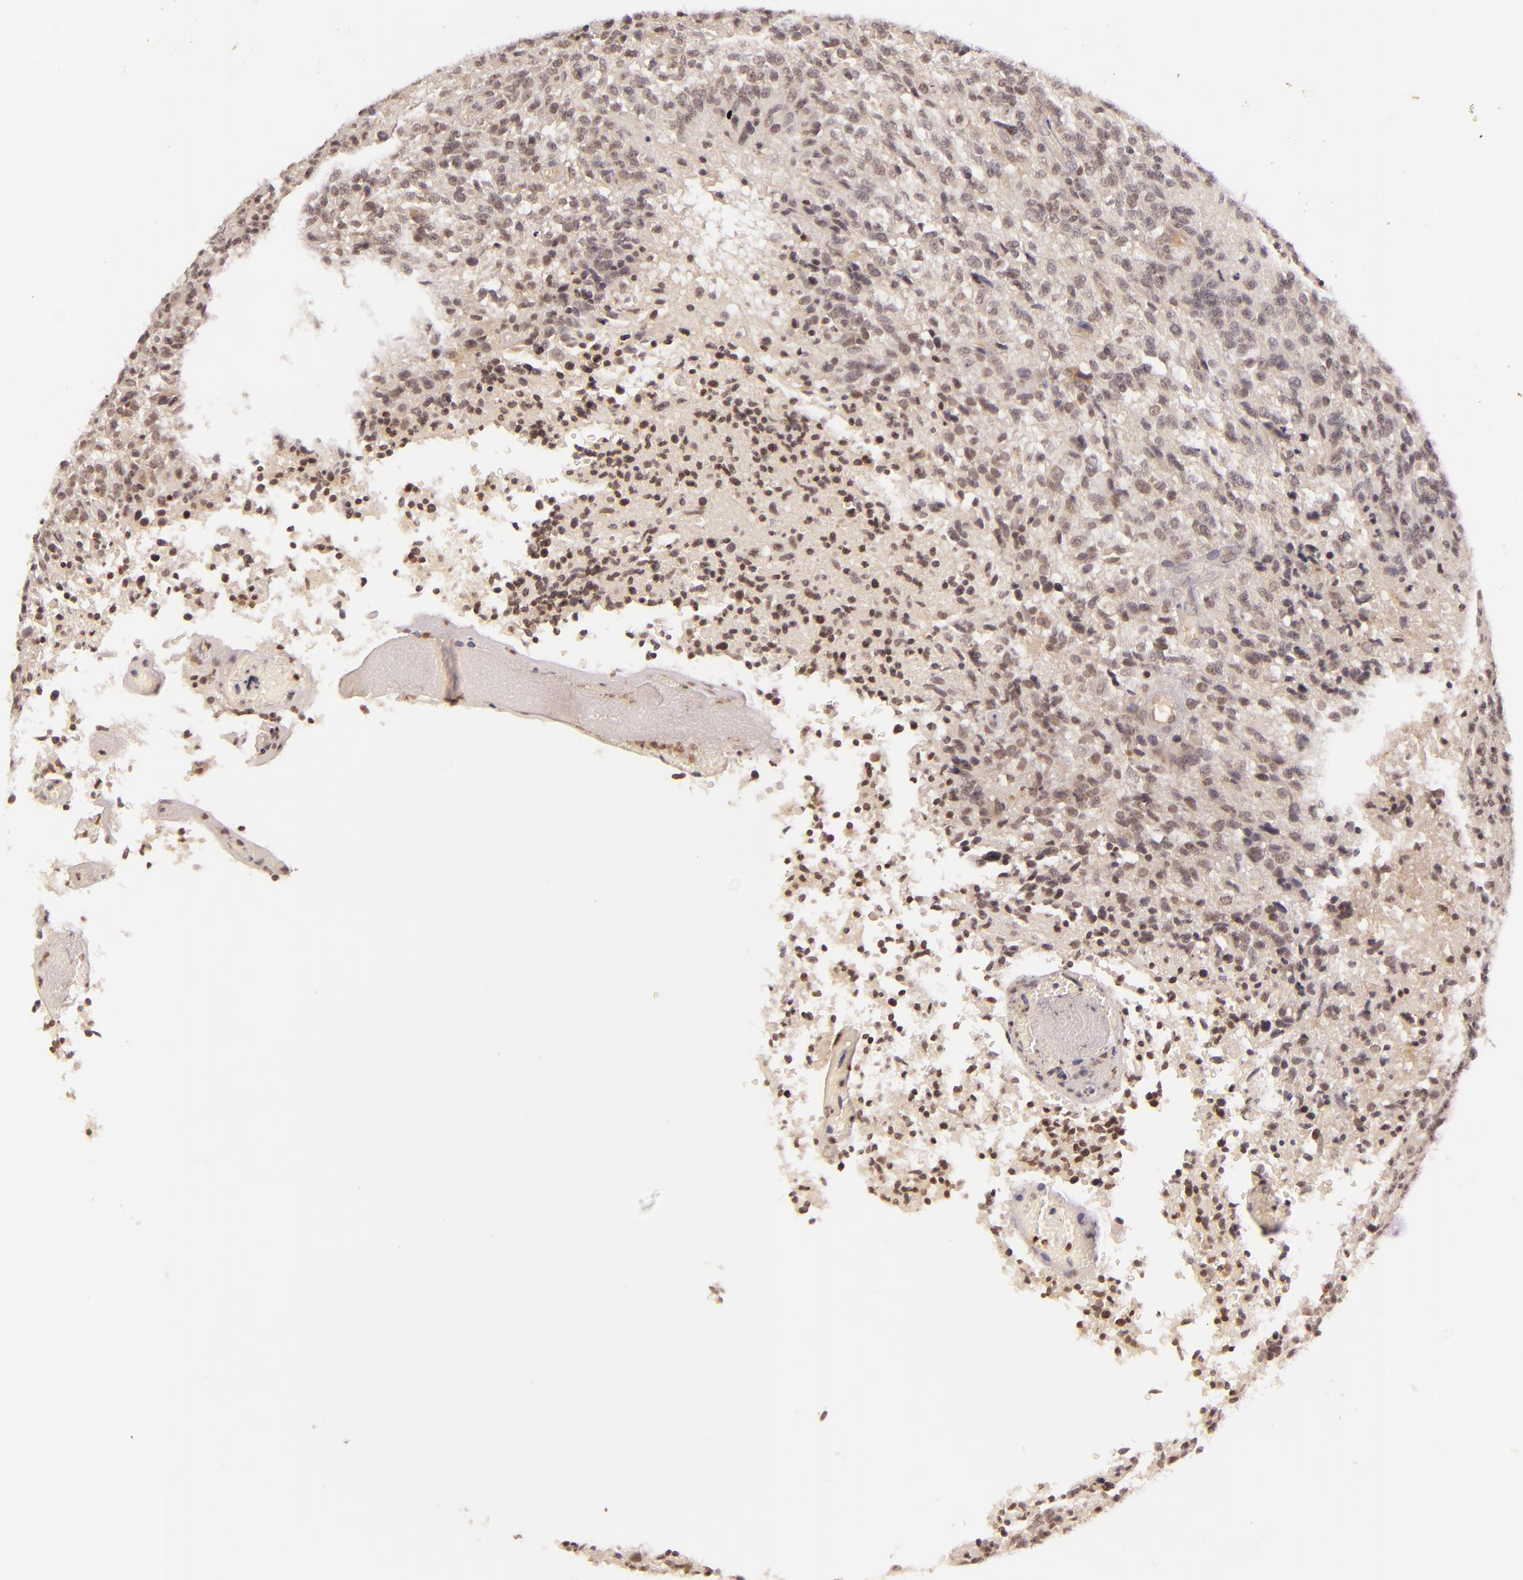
{"staining": {"intensity": "moderate", "quantity": "<25%", "location": "nuclear"}, "tissue": "glioma", "cell_type": "Tumor cells", "image_type": "cancer", "snomed": [{"axis": "morphology", "description": "Glioma, malignant, High grade"}, {"axis": "topography", "description": "Brain"}], "caption": "Immunohistochemical staining of human malignant glioma (high-grade) shows low levels of moderate nuclear protein positivity in approximately <25% of tumor cells.", "gene": "CASP8", "patient": {"sex": "male", "age": 36}}